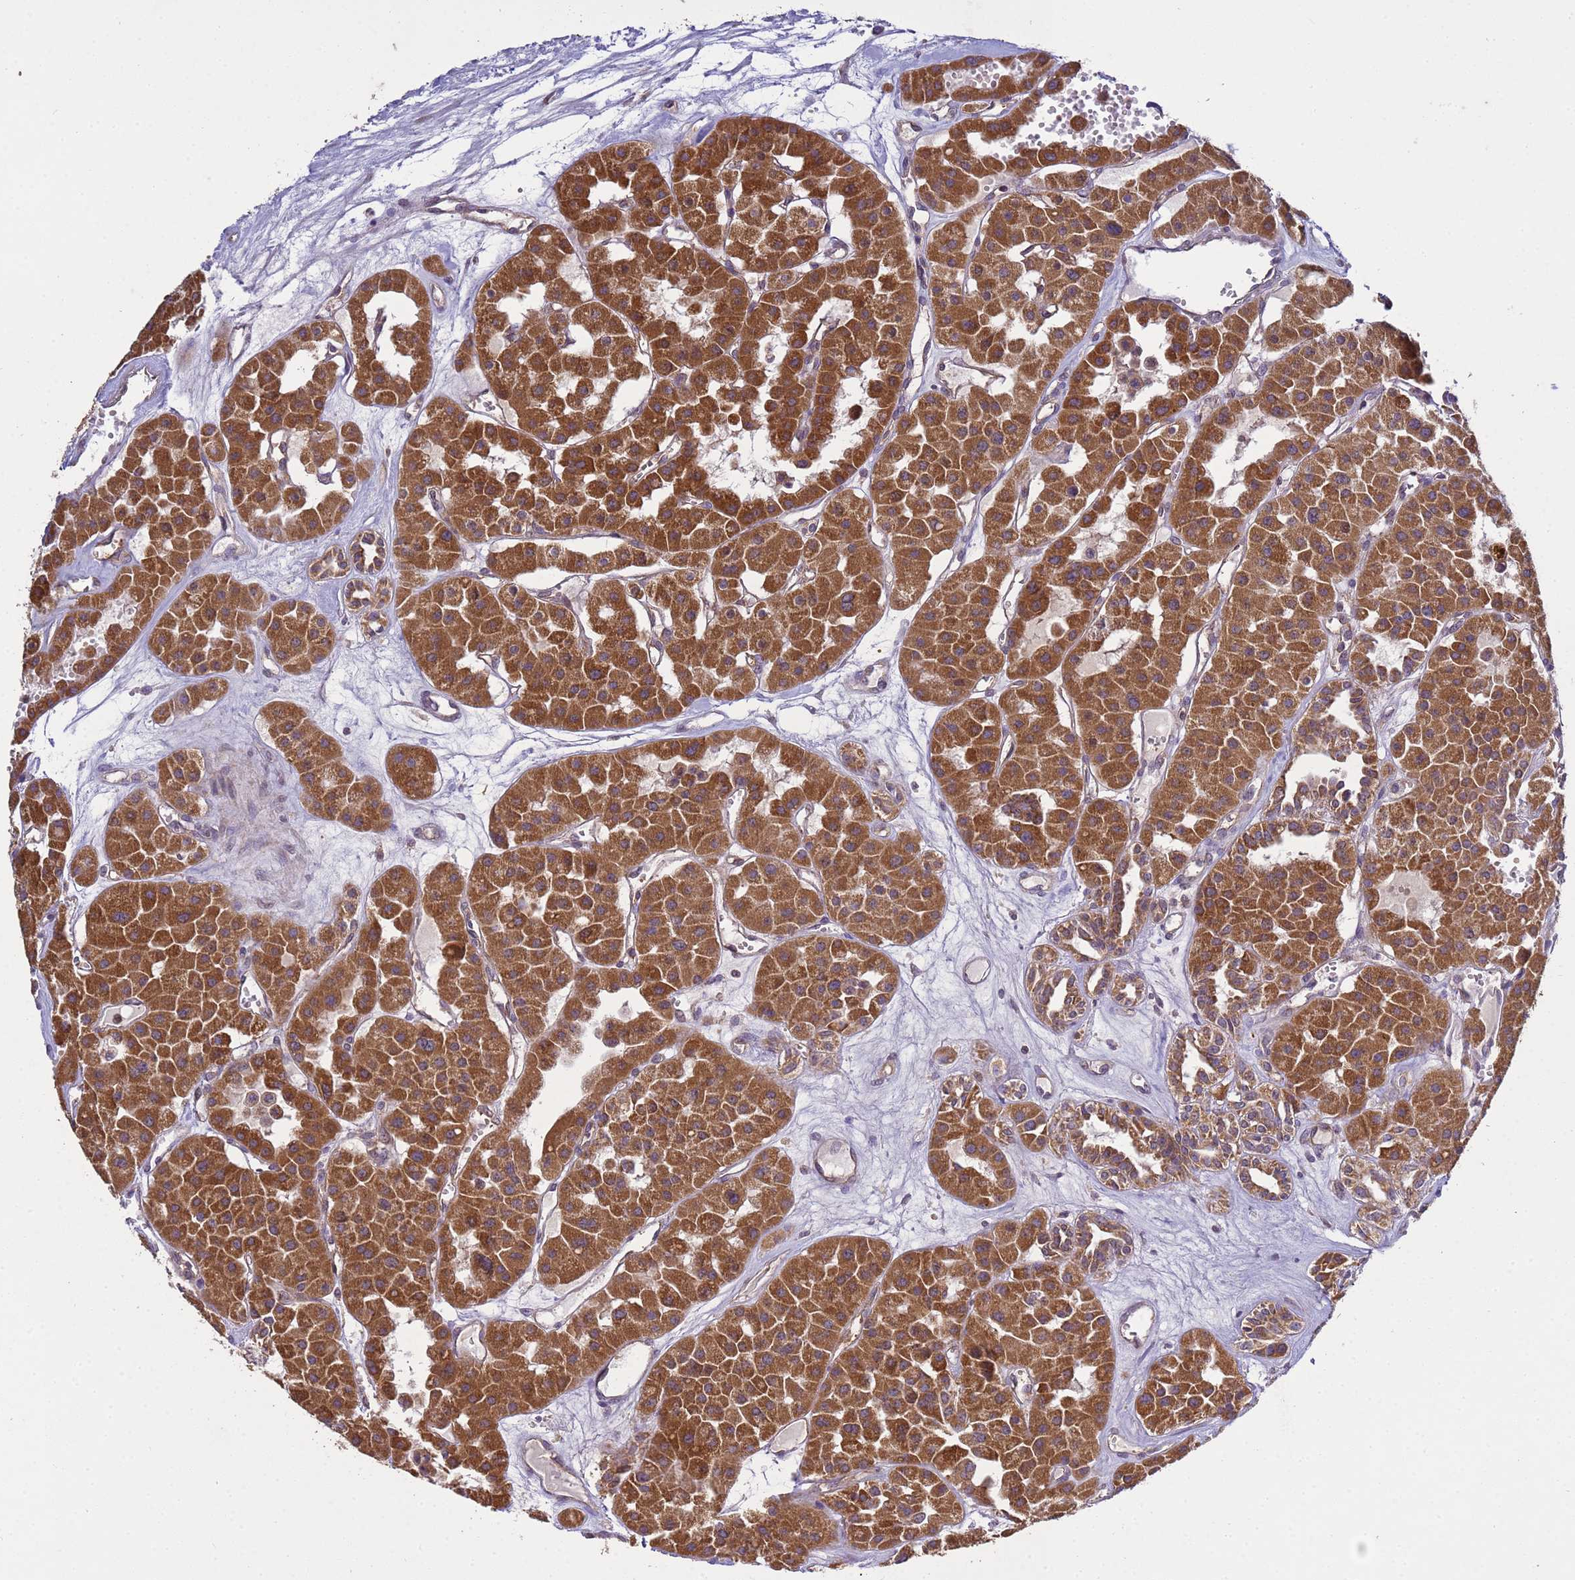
{"staining": {"intensity": "strong", "quantity": ">75%", "location": "cytoplasmic/membranous"}, "tissue": "renal cancer", "cell_type": "Tumor cells", "image_type": "cancer", "snomed": [{"axis": "morphology", "description": "Carcinoma, NOS"}, {"axis": "topography", "description": "Kidney"}], "caption": "Immunohistochemistry (IHC) of renal carcinoma shows high levels of strong cytoplasmic/membranous positivity in approximately >75% of tumor cells. The staining is performed using DAB brown chromogen to label protein expression. The nuclei are counter-stained blue using hematoxylin.", "gene": "P2RX7", "patient": {"sex": "female", "age": 75}}